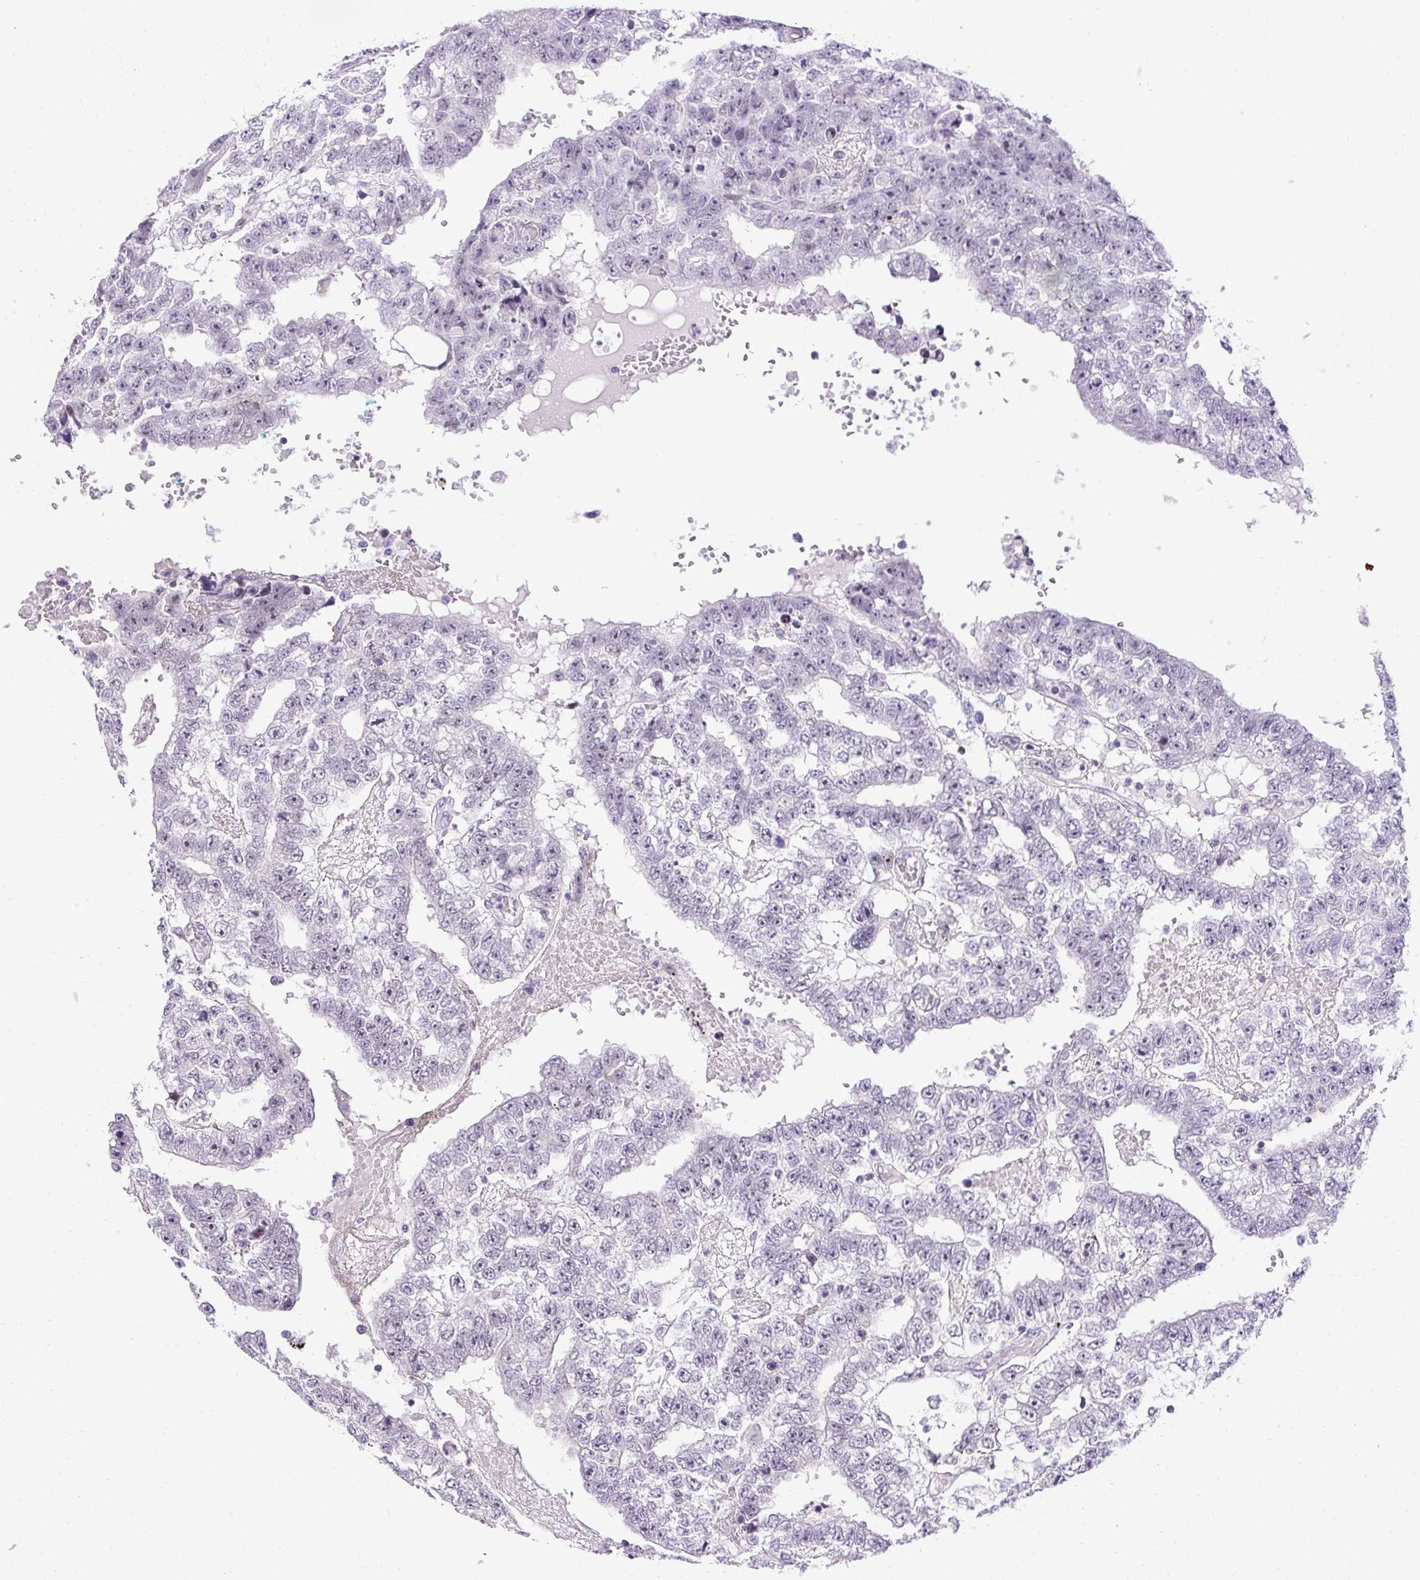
{"staining": {"intensity": "moderate", "quantity": "<25%", "location": "nuclear"}, "tissue": "testis cancer", "cell_type": "Tumor cells", "image_type": "cancer", "snomed": [{"axis": "morphology", "description": "Carcinoma, Embryonal, NOS"}, {"axis": "topography", "description": "Testis"}], "caption": "Immunohistochemical staining of human testis cancer (embryonal carcinoma) displays moderate nuclear protein expression in about <25% of tumor cells.", "gene": "ARHGEF18", "patient": {"sex": "male", "age": 25}}